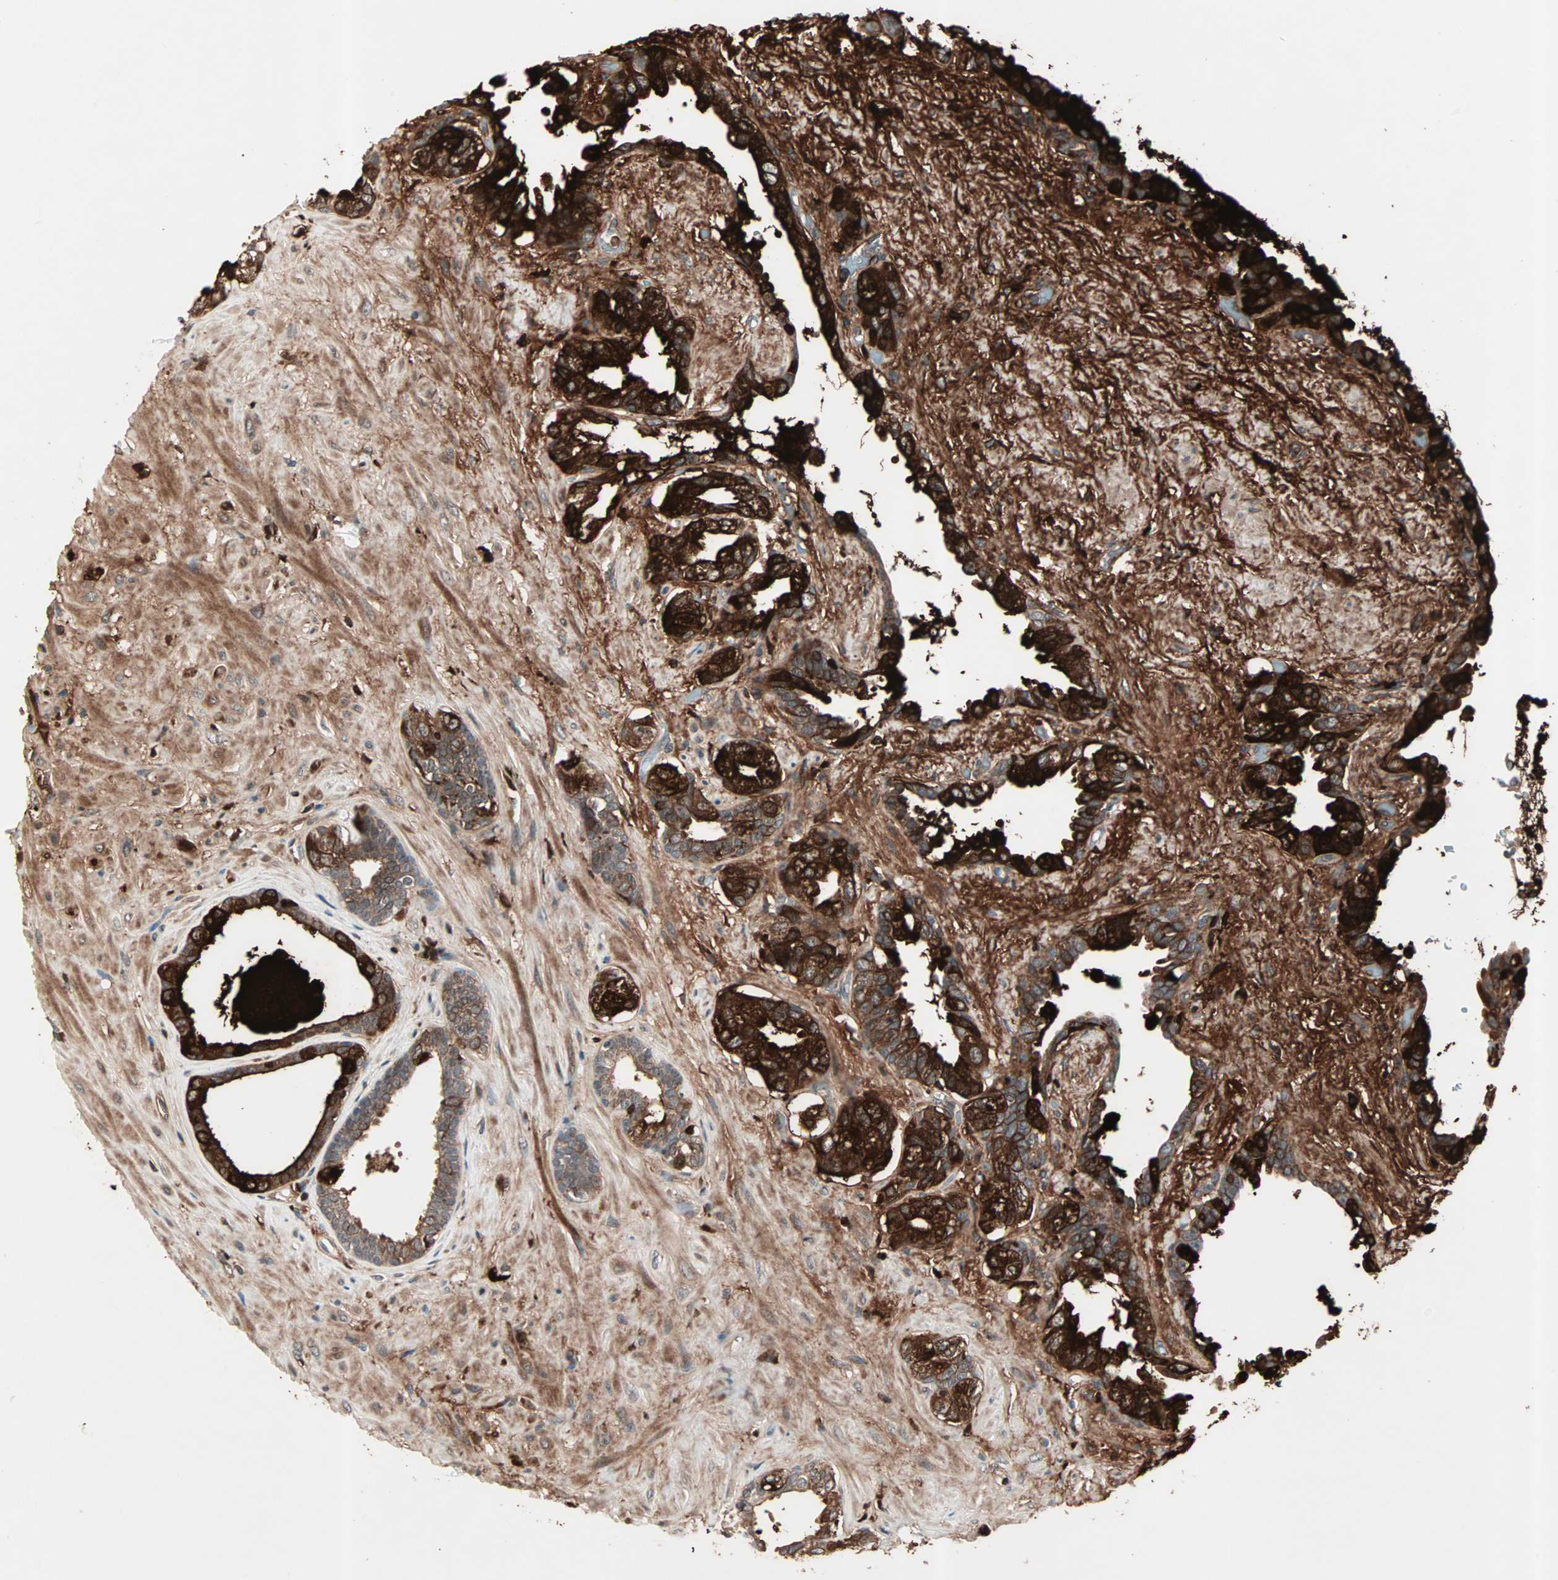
{"staining": {"intensity": "strong", "quantity": ">75%", "location": "cytoplasmic/membranous"}, "tissue": "seminal vesicle", "cell_type": "Glandular cells", "image_type": "normal", "snomed": [{"axis": "morphology", "description": "Normal tissue, NOS"}, {"axis": "topography", "description": "Seminal veicle"}], "caption": "Seminal vesicle stained with immunohistochemistry (IHC) displays strong cytoplasmic/membranous expression in about >75% of glandular cells. The staining was performed using DAB to visualize the protein expression in brown, while the nuclei were stained in blue with hematoxylin (Magnification: 20x).", "gene": "PGBD1", "patient": {"sex": "male", "age": 61}}